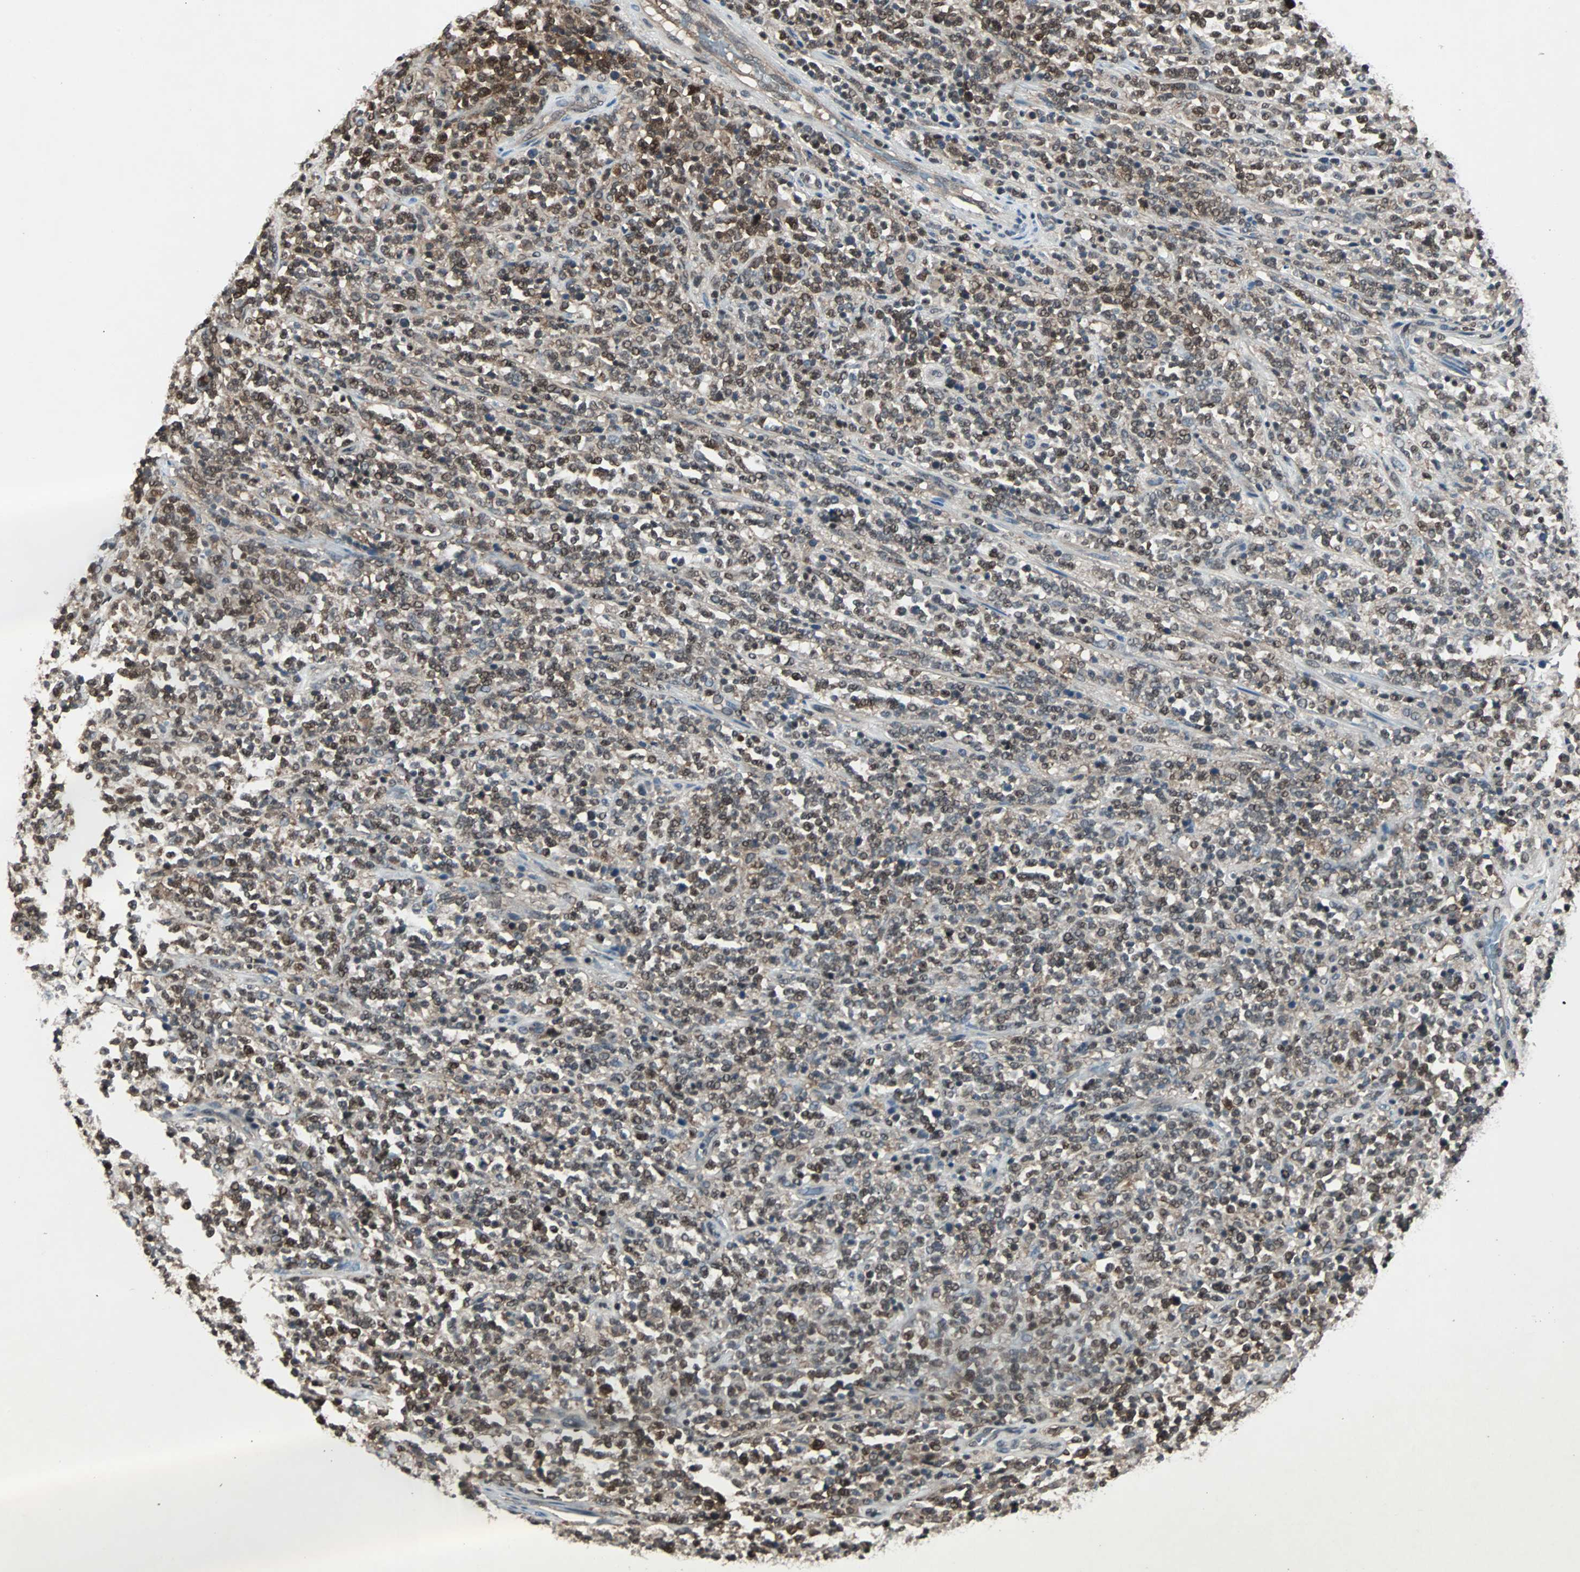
{"staining": {"intensity": "moderate", "quantity": ">75%", "location": "cytoplasmic/membranous,nuclear"}, "tissue": "lymphoma", "cell_type": "Tumor cells", "image_type": "cancer", "snomed": [{"axis": "morphology", "description": "Malignant lymphoma, non-Hodgkin's type, High grade"}, {"axis": "topography", "description": "Soft tissue"}], "caption": "A histopathology image showing moderate cytoplasmic/membranous and nuclear staining in about >75% of tumor cells in lymphoma, as visualized by brown immunohistochemical staining.", "gene": "ACLY", "patient": {"sex": "male", "age": 18}}